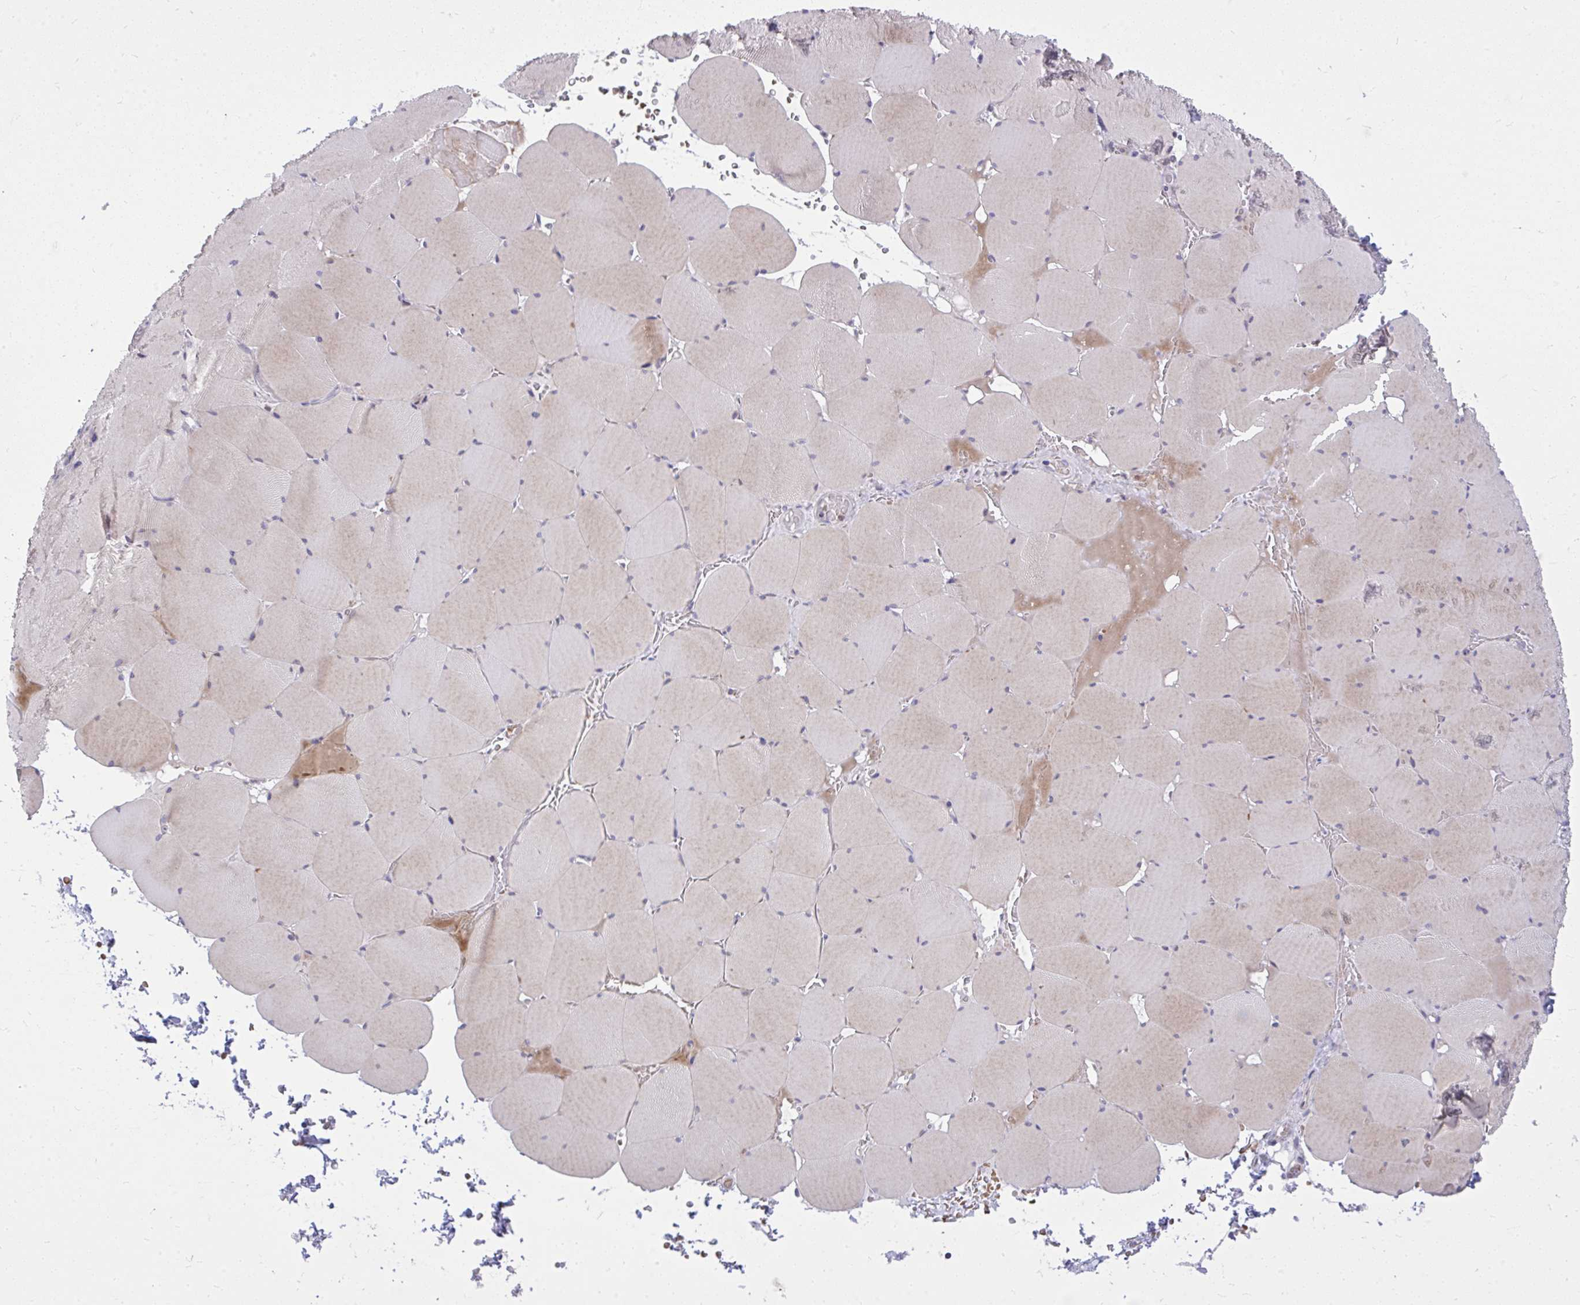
{"staining": {"intensity": "weak", "quantity": "25%-75%", "location": "cytoplasmic/membranous"}, "tissue": "skeletal muscle", "cell_type": "Myocytes", "image_type": "normal", "snomed": [{"axis": "morphology", "description": "Normal tissue, NOS"}, {"axis": "topography", "description": "Skeletal muscle"}, {"axis": "topography", "description": "Head-Neck"}], "caption": "Human skeletal muscle stained with a brown dye shows weak cytoplasmic/membranous positive expression in about 25%-75% of myocytes.", "gene": "DPY19L1", "patient": {"sex": "male", "age": 66}}